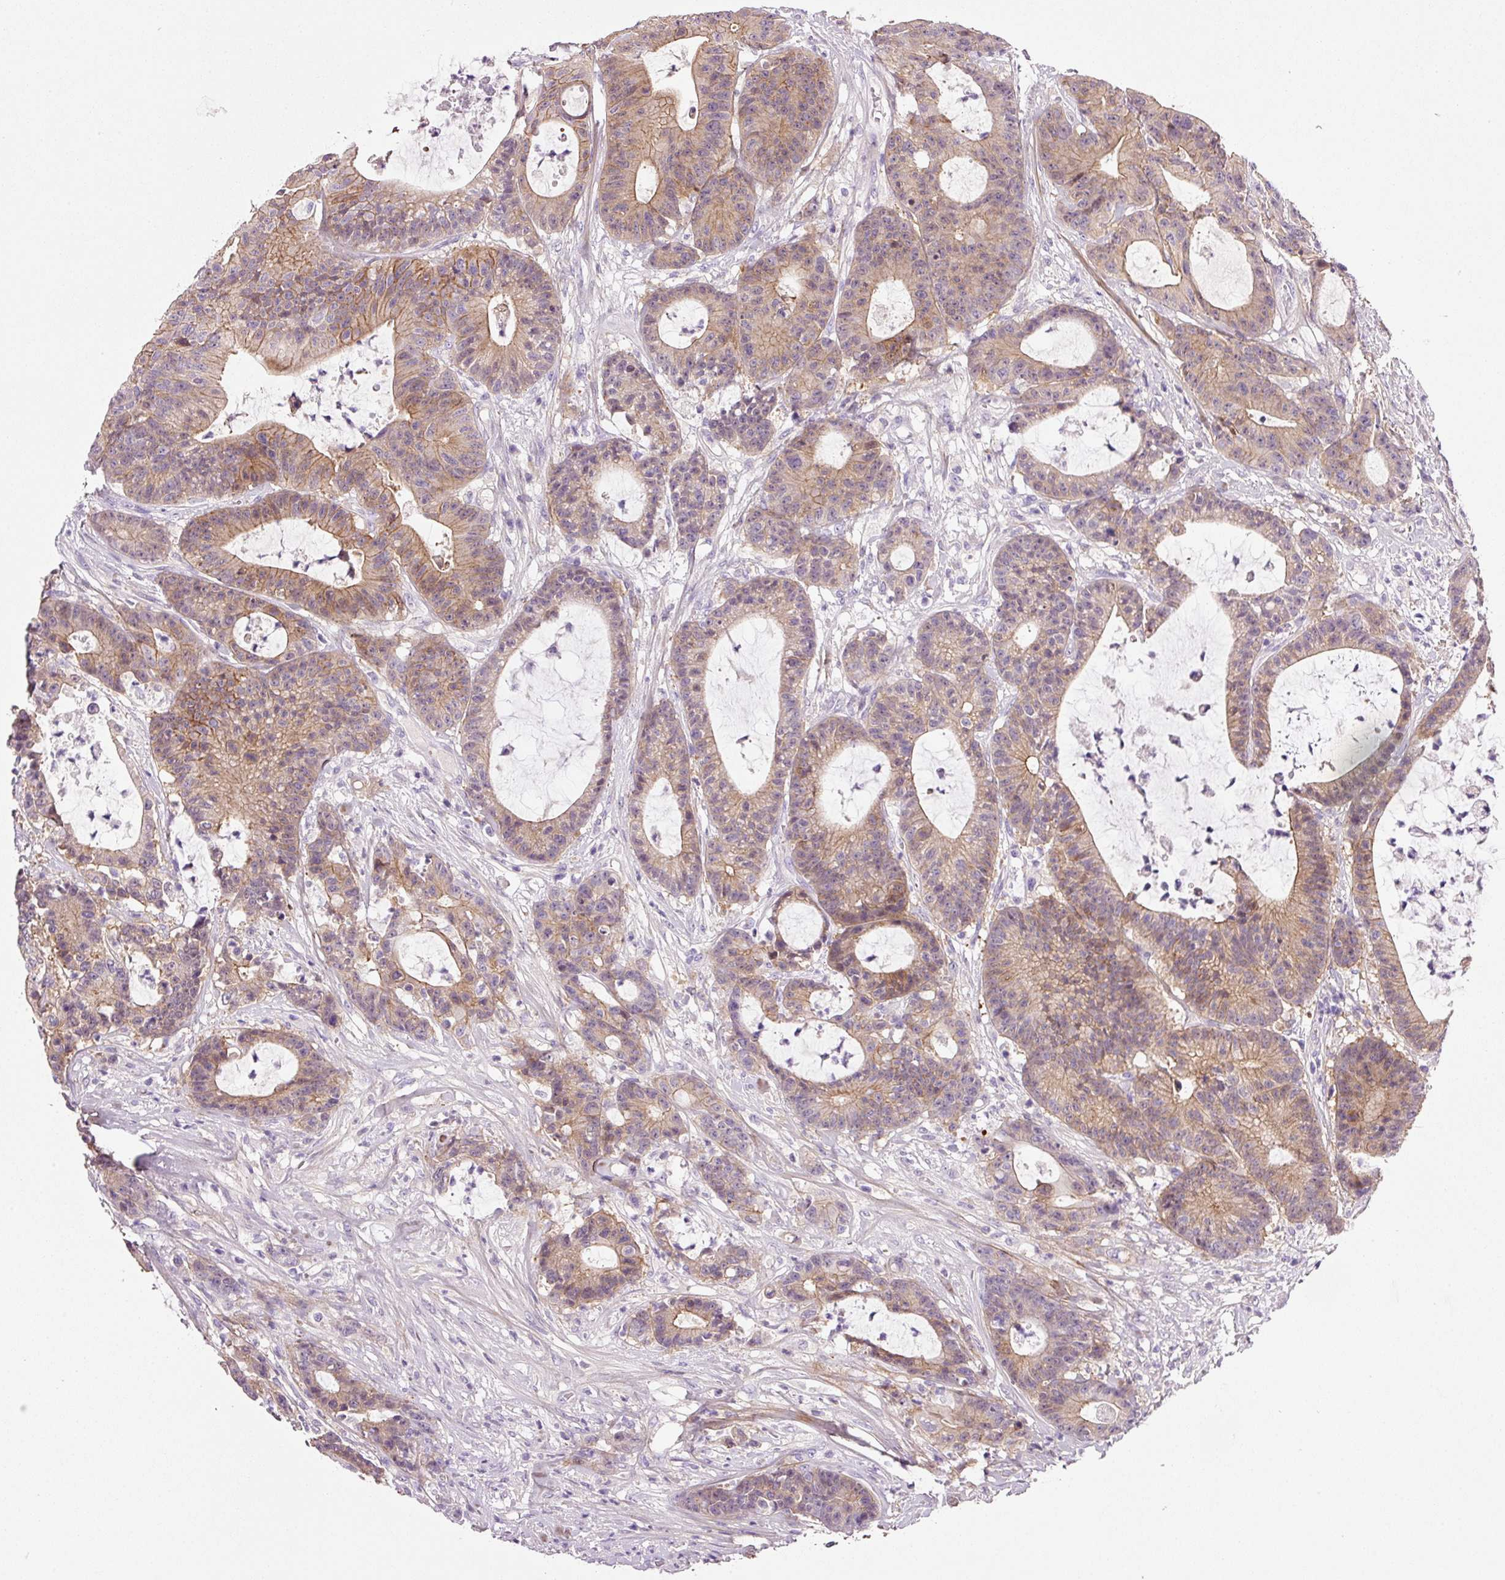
{"staining": {"intensity": "moderate", "quantity": ">75%", "location": "cytoplasmic/membranous"}, "tissue": "colorectal cancer", "cell_type": "Tumor cells", "image_type": "cancer", "snomed": [{"axis": "morphology", "description": "Adenocarcinoma, NOS"}, {"axis": "topography", "description": "Colon"}], "caption": "This is a histology image of IHC staining of colorectal adenocarcinoma, which shows moderate expression in the cytoplasmic/membranous of tumor cells.", "gene": "SOS2", "patient": {"sex": "female", "age": 84}}